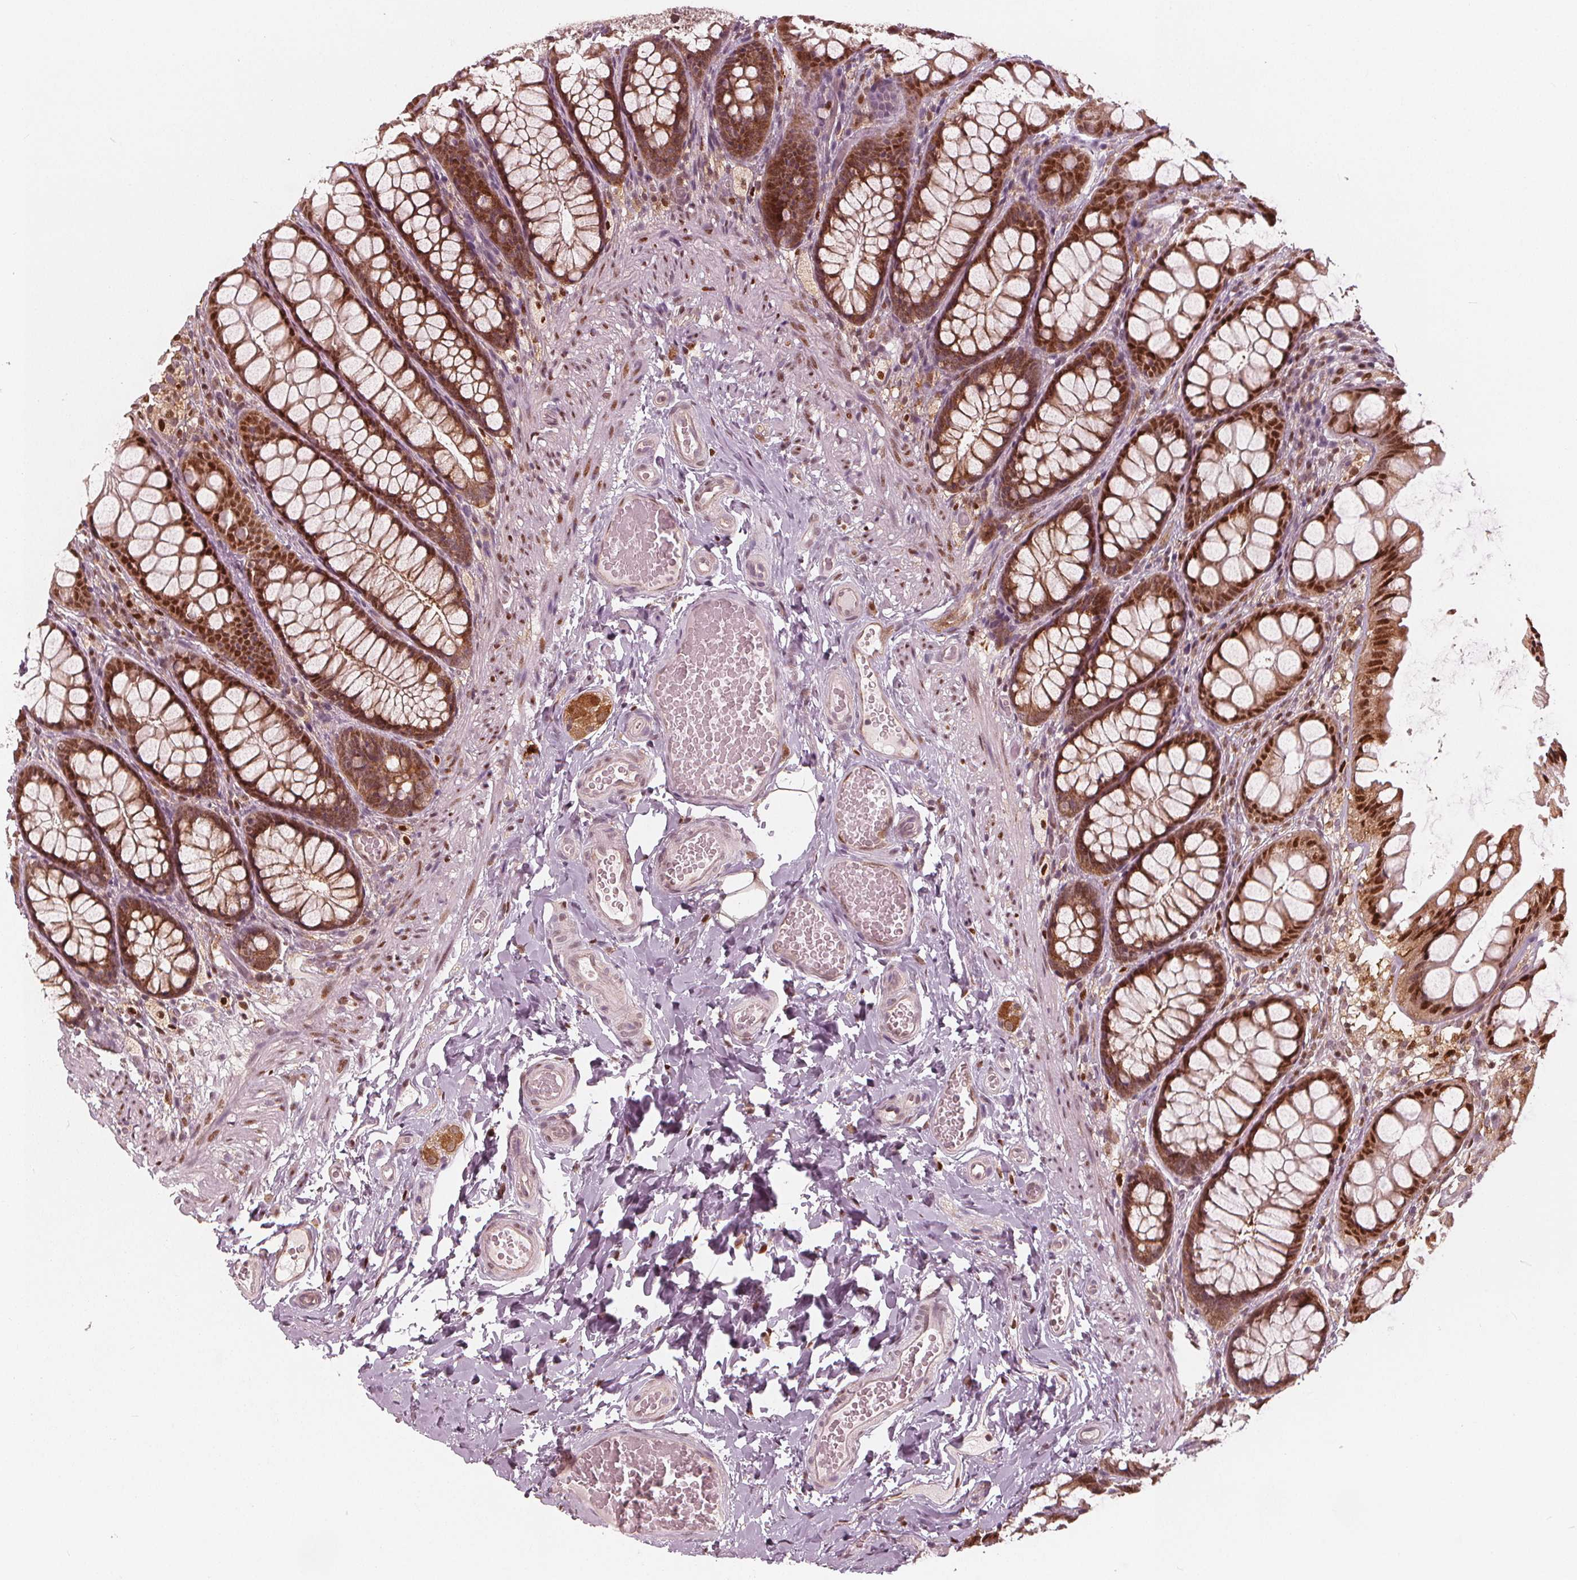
{"staining": {"intensity": "moderate", "quantity": "<25%", "location": "nuclear"}, "tissue": "colon", "cell_type": "Endothelial cells", "image_type": "normal", "snomed": [{"axis": "morphology", "description": "Normal tissue, NOS"}, {"axis": "topography", "description": "Colon"}], "caption": "The immunohistochemical stain highlights moderate nuclear positivity in endothelial cells of unremarkable colon. The staining was performed using DAB to visualize the protein expression in brown, while the nuclei were stained in blue with hematoxylin (Magnification: 20x).", "gene": "SQSTM1", "patient": {"sex": "male", "age": 47}}